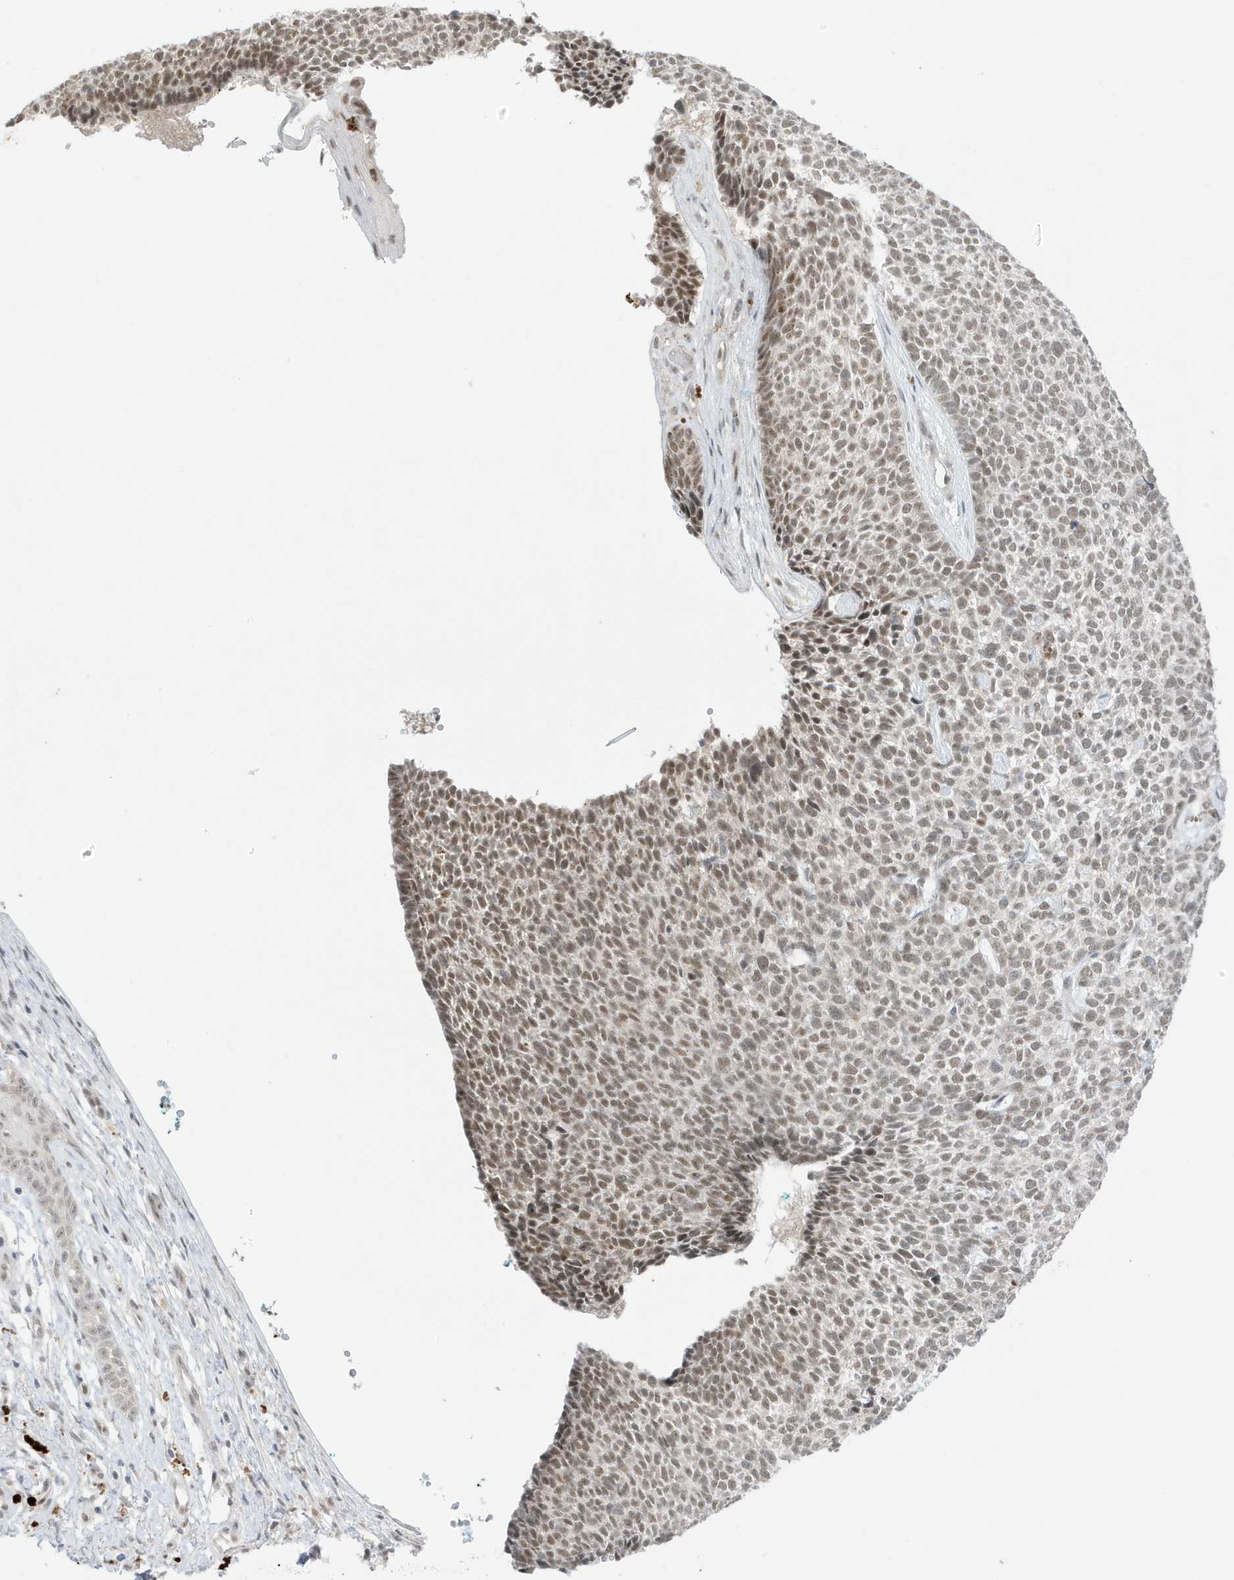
{"staining": {"intensity": "moderate", "quantity": "25%-75%", "location": "nuclear"}, "tissue": "skin cancer", "cell_type": "Tumor cells", "image_type": "cancer", "snomed": [{"axis": "morphology", "description": "Basal cell carcinoma"}, {"axis": "topography", "description": "Skin"}], "caption": "Immunohistochemistry image of neoplastic tissue: basal cell carcinoma (skin) stained using immunohistochemistry (IHC) exhibits medium levels of moderate protein expression localized specifically in the nuclear of tumor cells, appearing as a nuclear brown color.", "gene": "MSL3", "patient": {"sex": "female", "age": 84}}